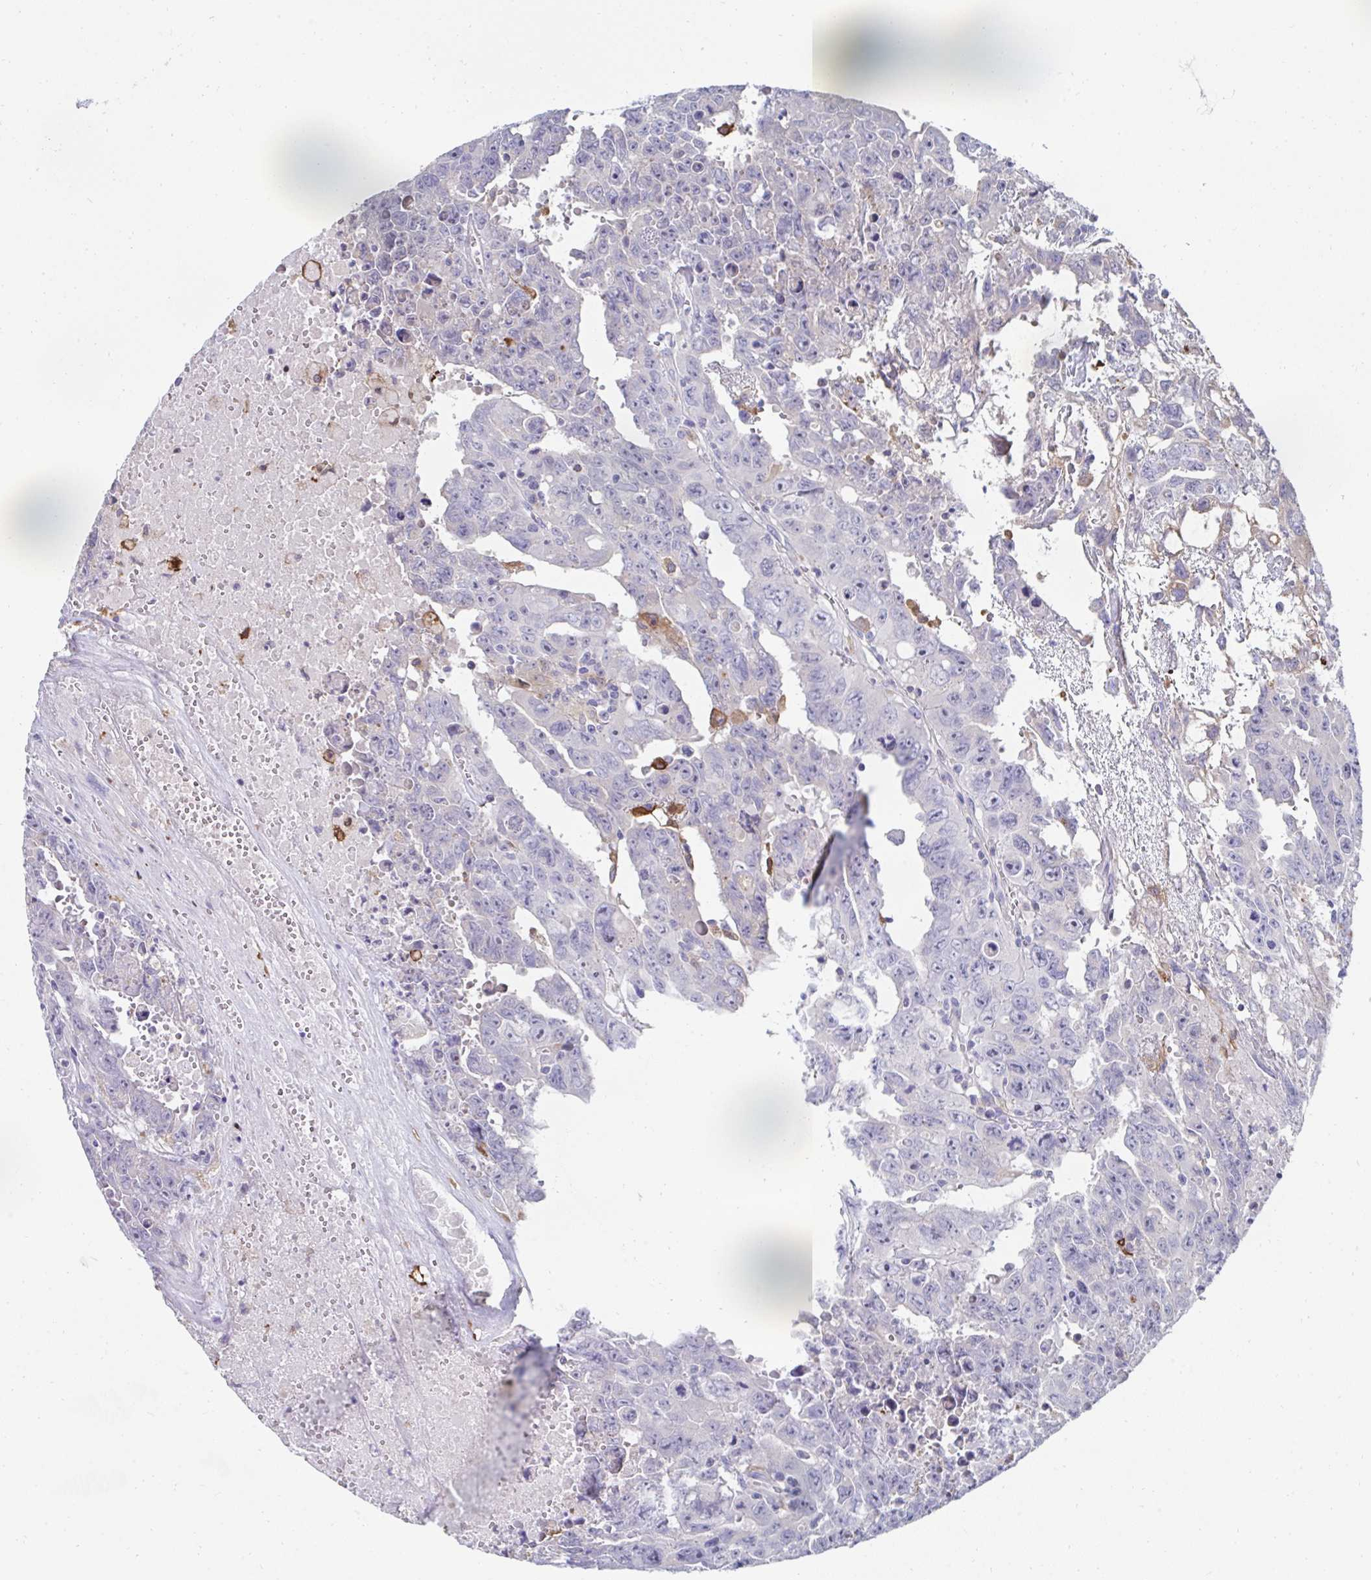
{"staining": {"intensity": "negative", "quantity": "none", "location": "none"}, "tissue": "testis cancer", "cell_type": "Tumor cells", "image_type": "cancer", "snomed": [{"axis": "morphology", "description": "Carcinoma, Embryonal, NOS"}, {"axis": "topography", "description": "Testis"}], "caption": "Micrograph shows no protein staining in tumor cells of testis embryonal carcinoma tissue.", "gene": "FBXL13", "patient": {"sex": "male", "age": 24}}